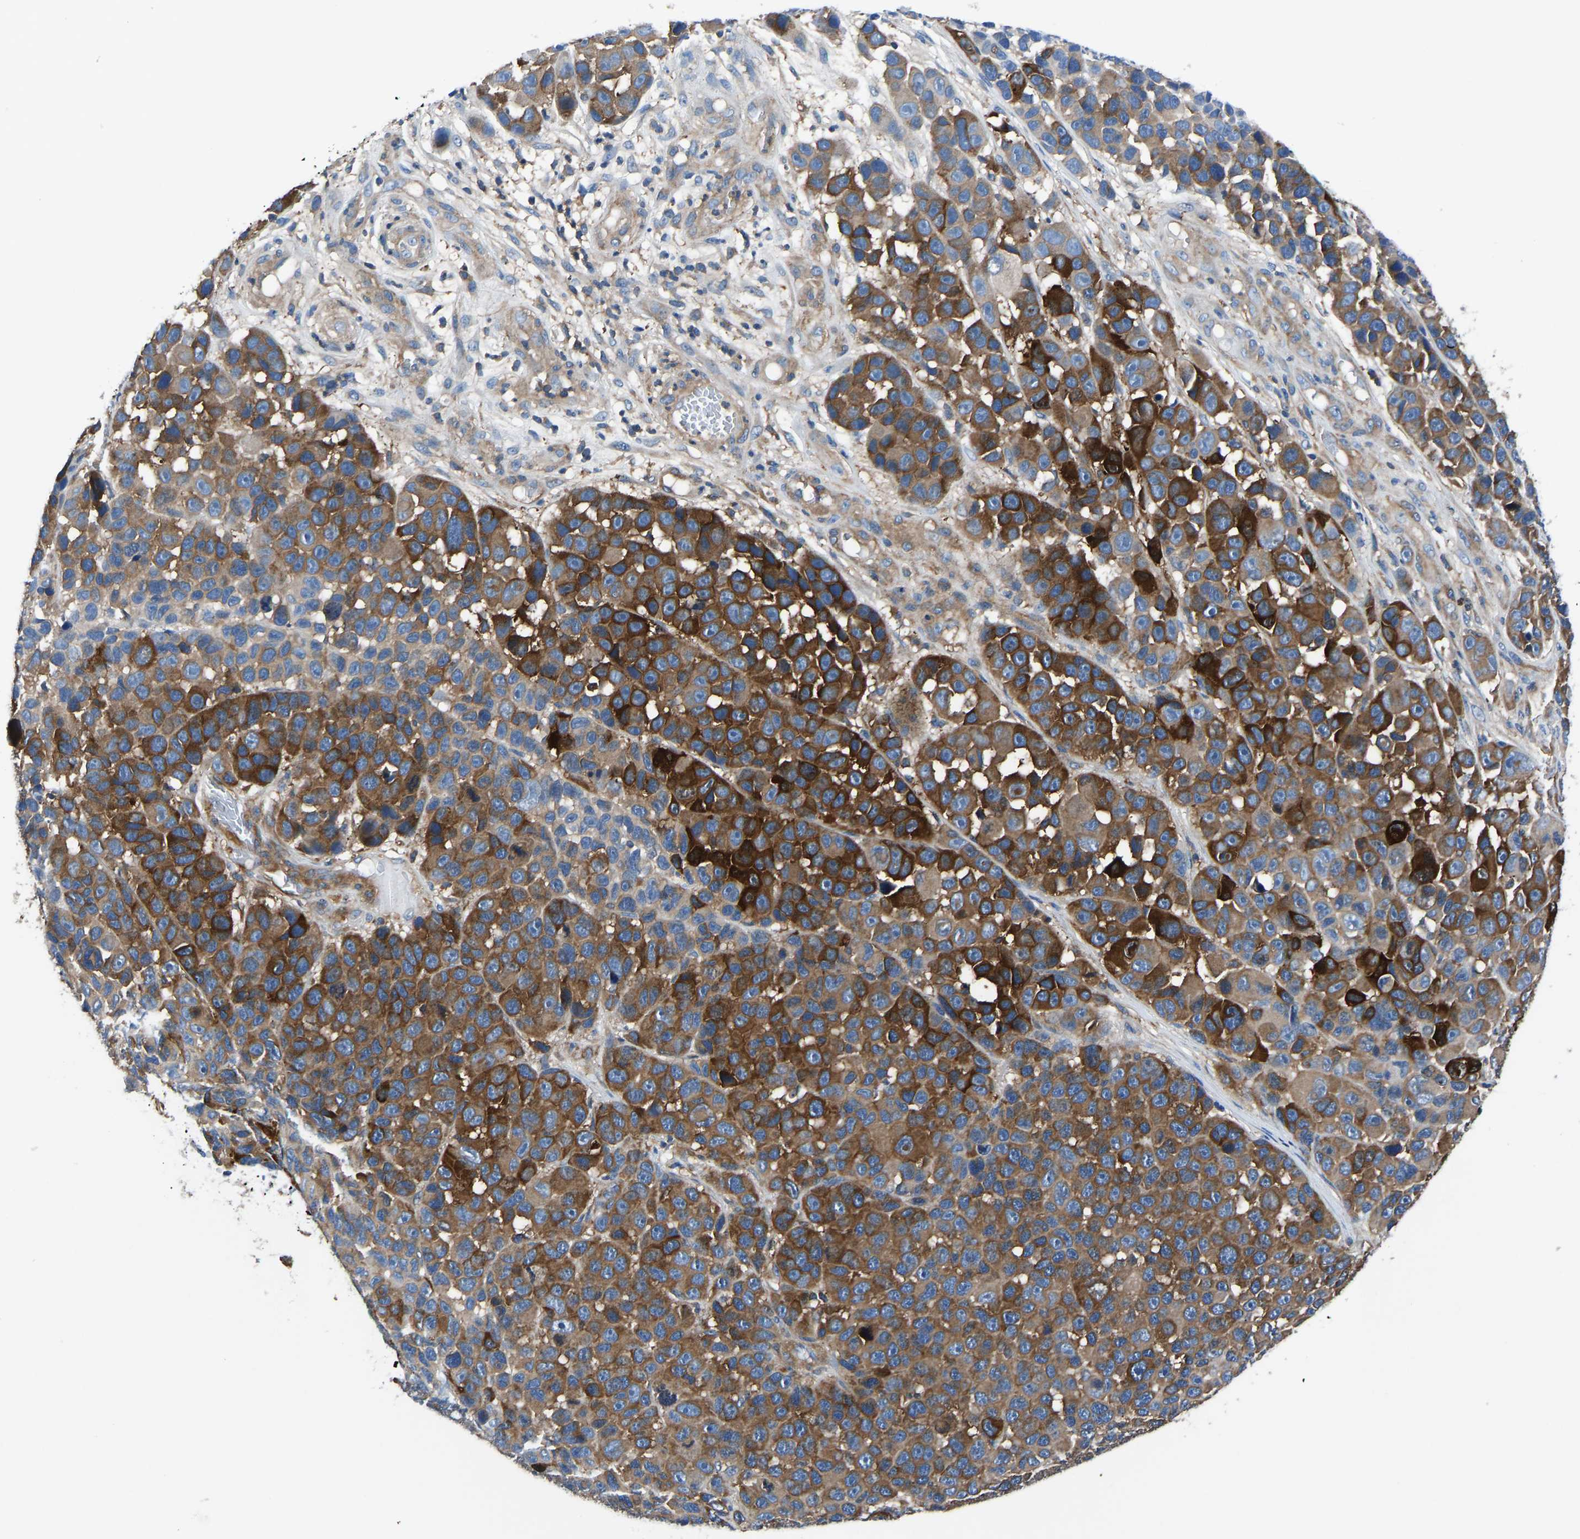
{"staining": {"intensity": "strong", "quantity": ">75%", "location": "cytoplasmic/membranous"}, "tissue": "melanoma", "cell_type": "Tumor cells", "image_type": "cancer", "snomed": [{"axis": "morphology", "description": "Malignant melanoma, NOS"}, {"axis": "topography", "description": "Skin"}], "caption": "Strong cytoplasmic/membranous staining for a protein is appreciated in approximately >75% of tumor cells of melanoma using immunohistochemistry.", "gene": "PRKAR1A", "patient": {"sex": "male", "age": 53}}